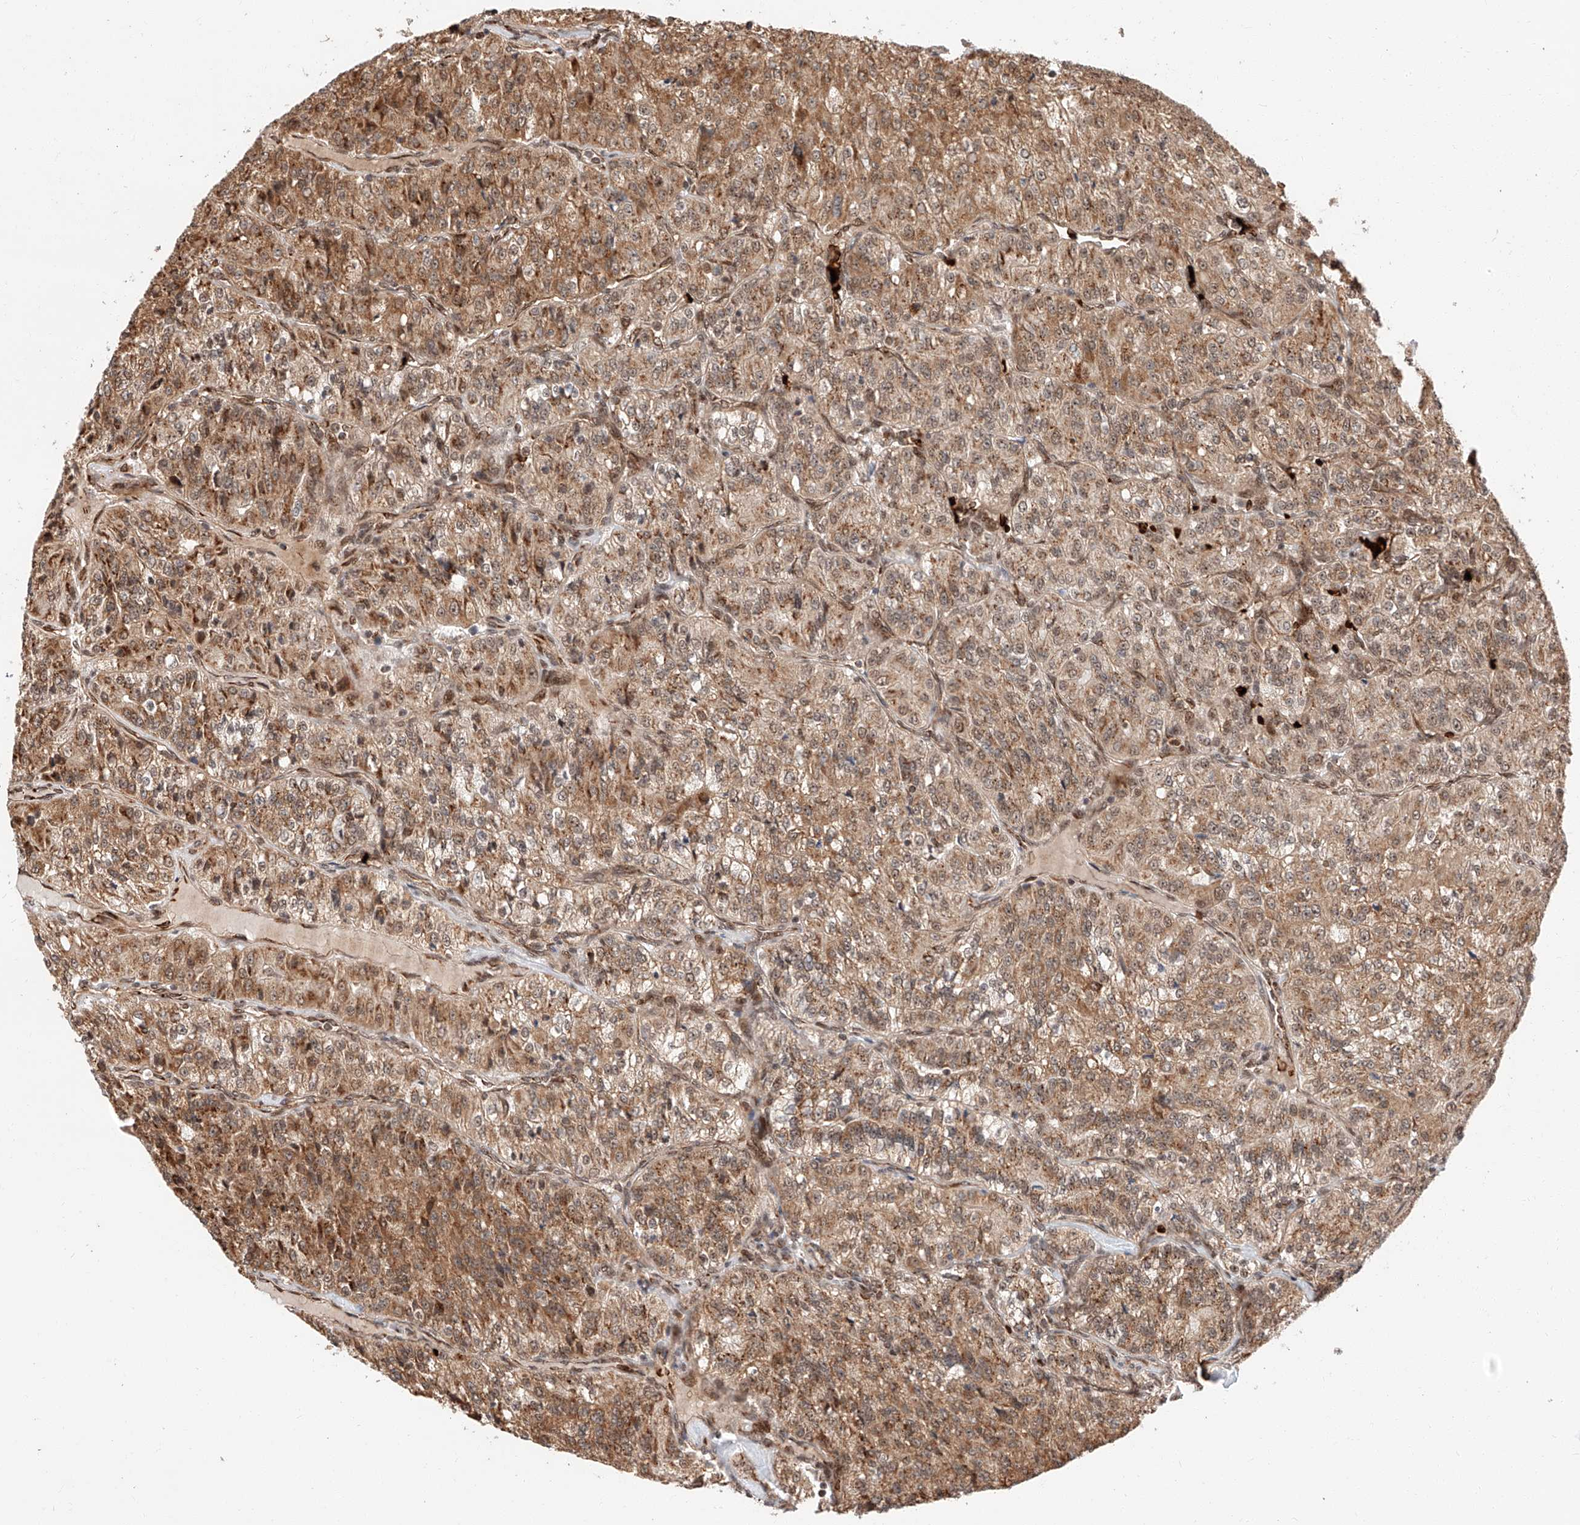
{"staining": {"intensity": "moderate", "quantity": ">75%", "location": "cytoplasmic/membranous"}, "tissue": "renal cancer", "cell_type": "Tumor cells", "image_type": "cancer", "snomed": [{"axis": "morphology", "description": "Adenocarcinoma, NOS"}, {"axis": "topography", "description": "Kidney"}], "caption": "Immunohistochemistry (IHC) micrograph of neoplastic tissue: adenocarcinoma (renal) stained using immunohistochemistry demonstrates medium levels of moderate protein expression localized specifically in the cytoplasmic/membranous of tumor cells, appearing as a cytoplasmic/membranous brown color.", "gene": "THTPA", "patient": {"sex": "female", "age": 63}}